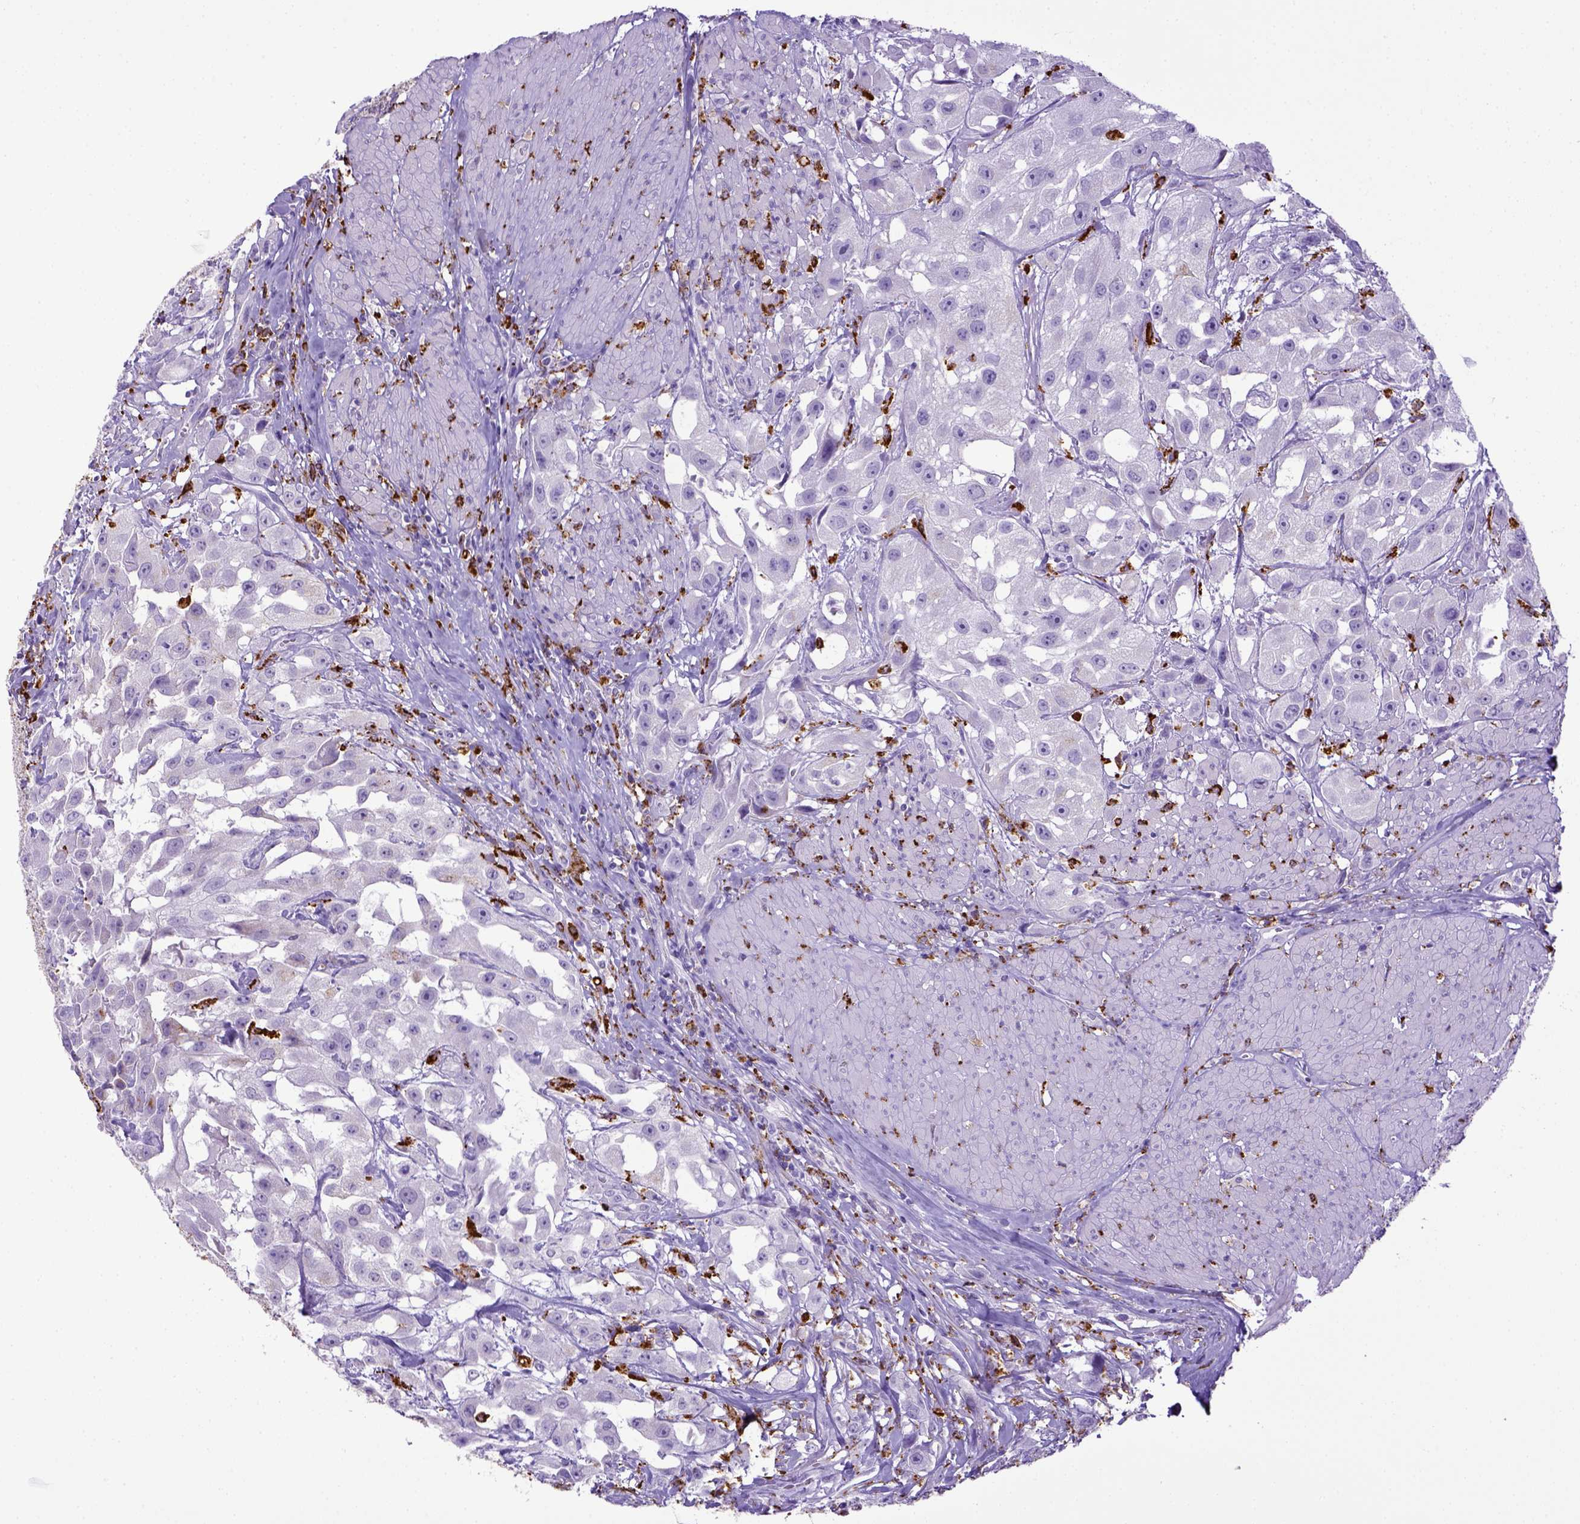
{"staining": {"intensity": "negative", "quantity": "none", "location": "none"}, "tissue": "urothelial cancer", "cell_type": "Tumor cells", "image_type": "cancer", "snomed": [{"axis": "morphology", "description": "Urothelial carcinoma, High grade"}, {"axis": "topography", "description": "Urinary bladder"}], "caption": "Image shows no protein expression in tumor cells of high-grade urothelial carcinoma tissue.", "gene": "CD68", "patient": {"sex": "male", "age": 79}}